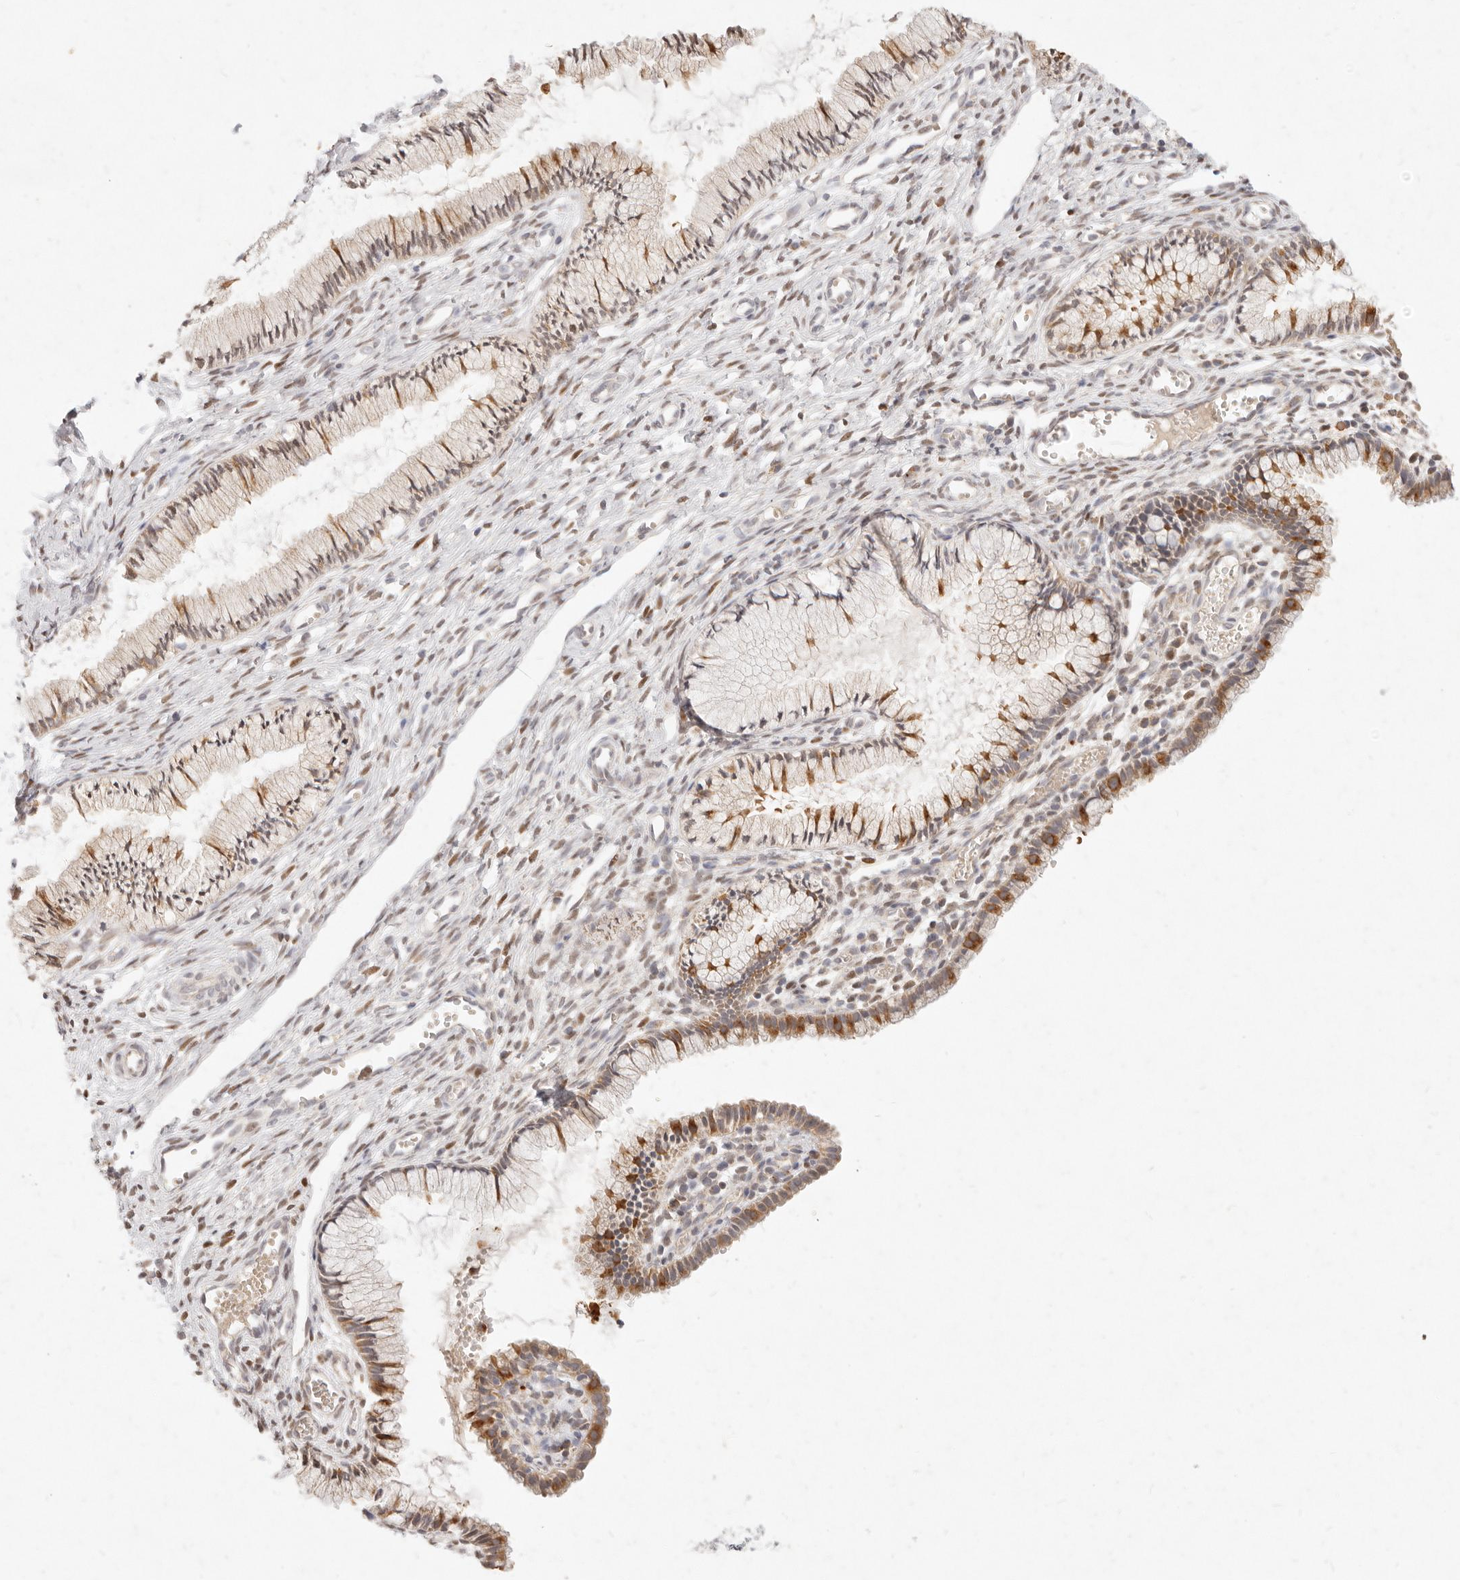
{"staining": {"intensity": "moderate", "quantity": ">75%", "location": "cytoplasmic/membranous"}, "tissue": "cervix", "cell_type": "Glandular cells", "image_type": "normal", "snomed": [{"axis": "morphology", "description": "Normal tissue, NOS"}, {"axis": "topography", "description": "Cervix"}], "caption": "Immunohistochemistry of unremarkable human cervix reveals medium levels of moderate cytoplasmic/membranous staining in approximately >75% of glandular cells.", "gene": "ASCL3", "patient": {"sex": "female", "age": 27}}